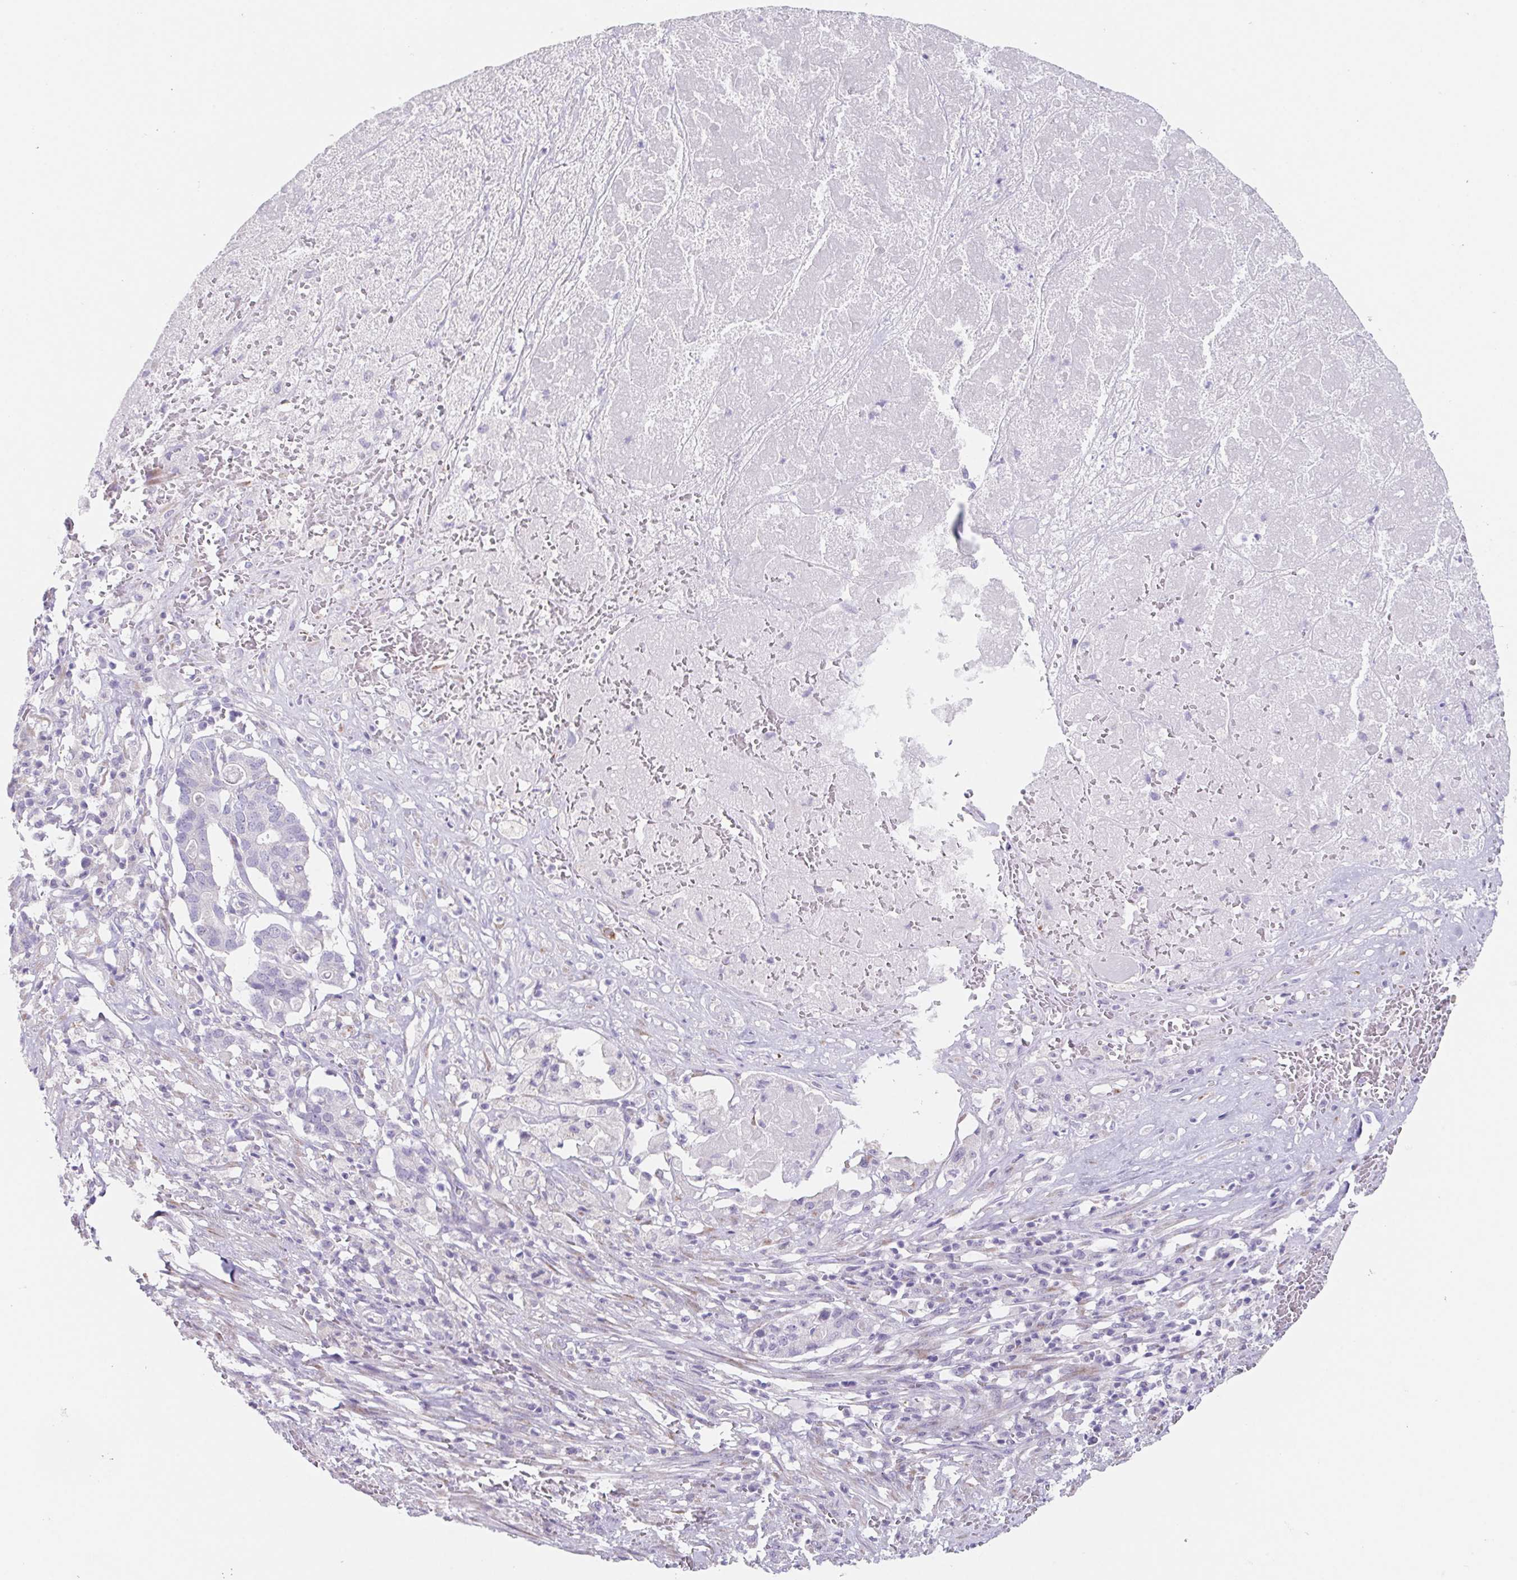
{"staining": {"intensity": "negative", "quantity": "none", "location": "none"}, "tissue": "pancreatic cancer", "cell_type": "Tumor cells", "image_type": "cancer", "snomed": [{"axis": "morphology", "description": "Adenocarcinoma, NOS"}, {"axis": "topography", "description": "Pancreas"}], "caption": "Tumor cells show no significant staining in pancreatic cancer (adenocarcinoma). (Immunohistochemistry, brightfield microscopy, high magnification).", "gene": "HDGFL1", "patient": {"sex": "male", "age": 50}}